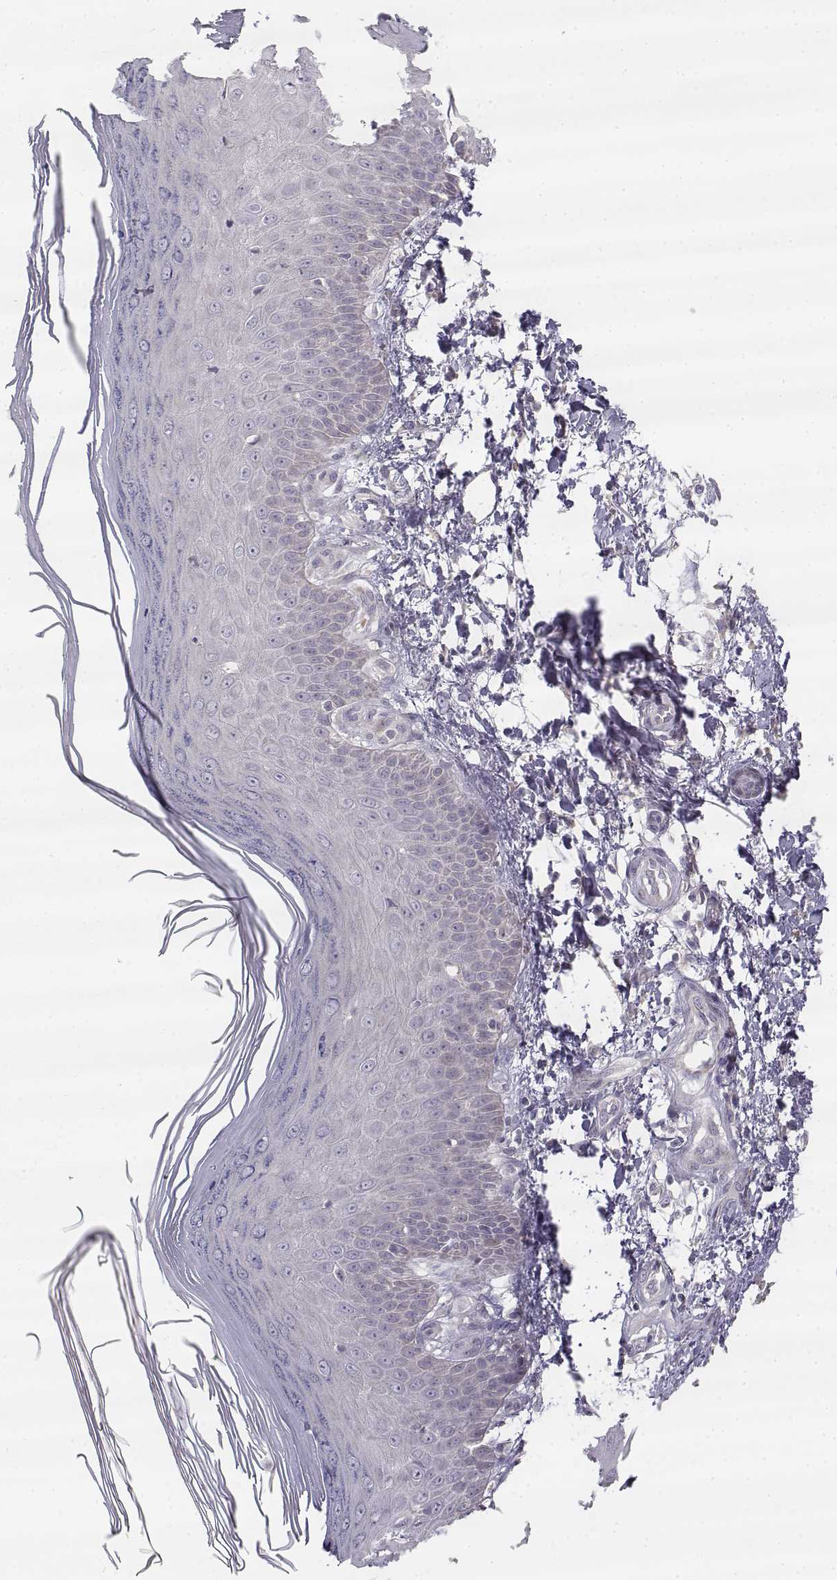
{"staining": {"intensity": "negative", "quantity": "none", "location": "none"}, "tissue": "skin", "cell_type": "Fibroblasts", "image_type": "normal", "snomed": [{"axis": "morphology", "description": "Normal tissue, NOS"}, {"axis": "topography", "description": "Skin"}], "caption": "Image shows no protein positivity in fibroblasts of normal skin. (Stains: DAB IHC with hematoxylin counter stain, Microscopy: brightfield microscopy at high magnification).", "gene": "GLIPR1L2", "patient": {"sex": "female", "age": 62}}